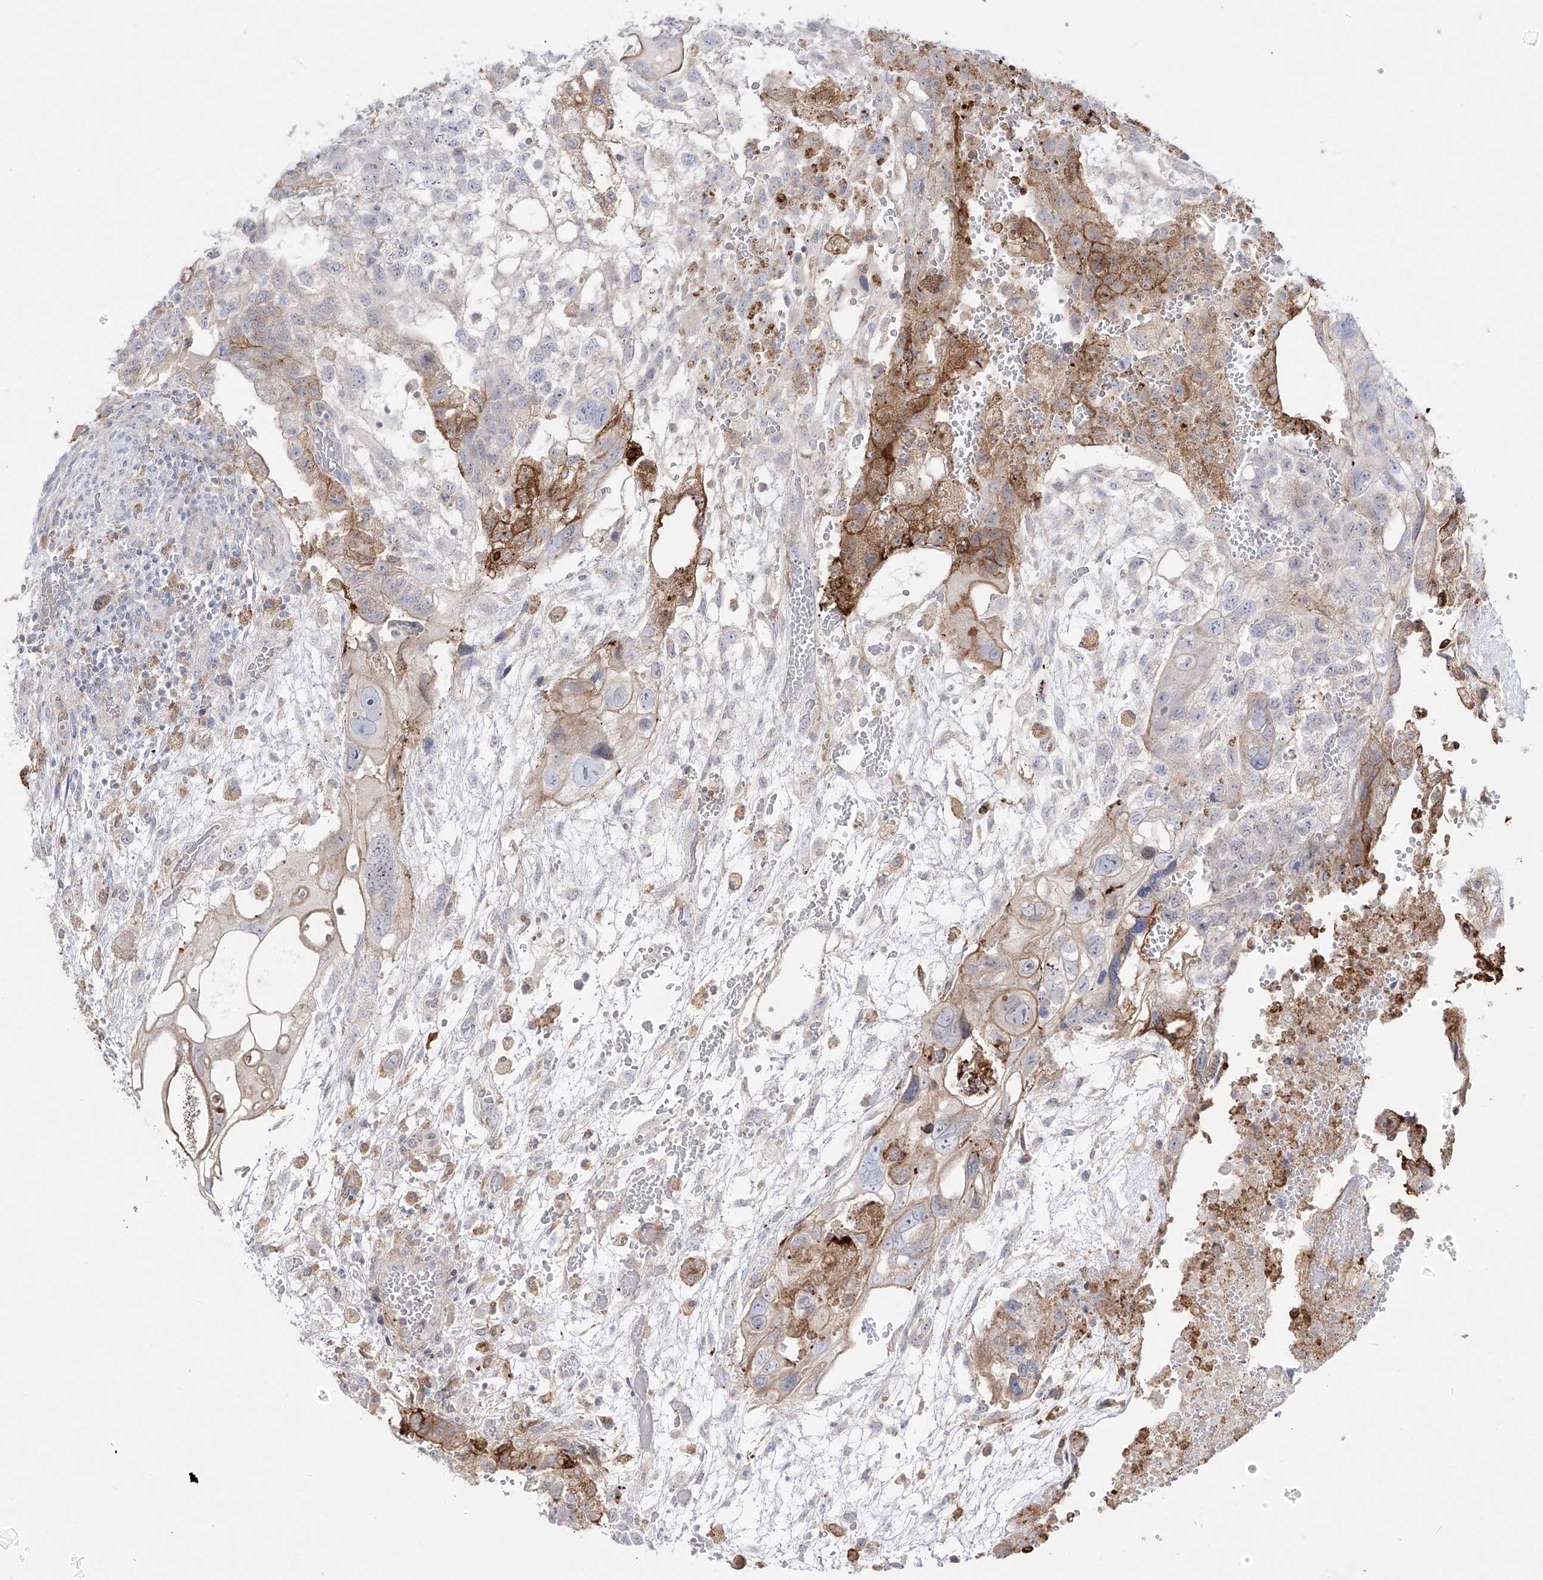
{"staining": {"intensity": "moderate", "quantity": "25%-75%", "location": "cytoplasmic/membranous"}, "tissue": "testis cancer", "cell_type": "Tumor cells", "image_type": "cancer", "snomed": [{"axis": "morphology", "description": "Carcinoma, Embryonal, NOS"}, {"axis": "topography", "description": "Testis"}], "caption": "Moderate cytoplasmic/membranous staining for a protein is seen in approximately 25%-75% of tumor cells of testis cancer (embryonal carcinoma) using immunohistochemistry (IHC).", "gene": "ZGRF1", "patient": {"sex": "male", "age": 36}}